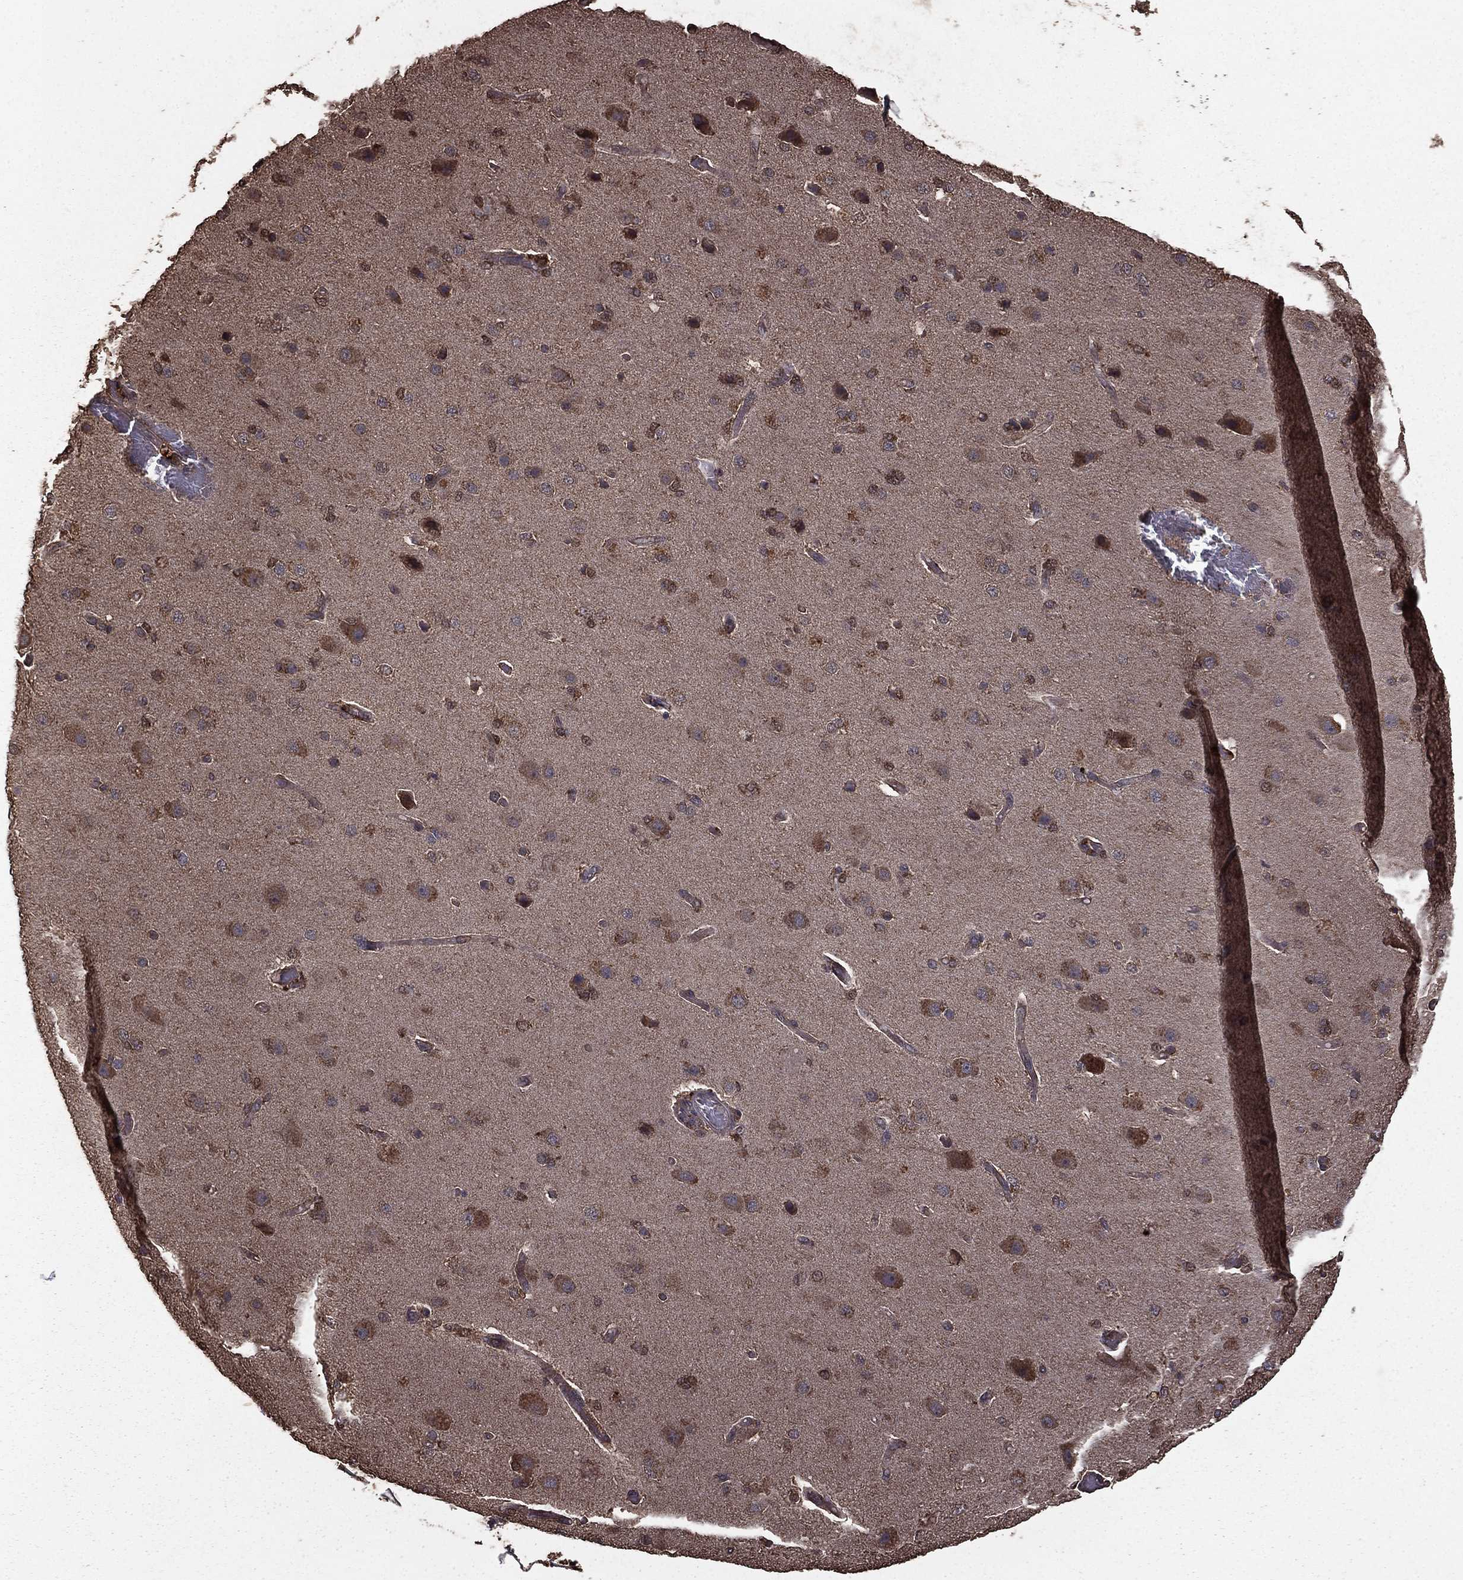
{"staining": {"intensity": "negative", "quantity": "none", "location": "none"}, "tissue": "cerebral cortex", "cell_type": "Endothelial cells", "image_type": "normal", "snomed": [{"axis": "morphology", "description": "Normal tissue, NOS"}, {"axis": "morphology", "description": "Glioma, malignant, High grade"}, {"axis": "topography", "description": "Cerebral cortex"}], "caption": "Immunohistochemical staining of benign human cerebral cortex exhibits no significant positivity in endothelial cells.", "gene": "BIRC6", "patient": {"sex": "male", "age": 77}}